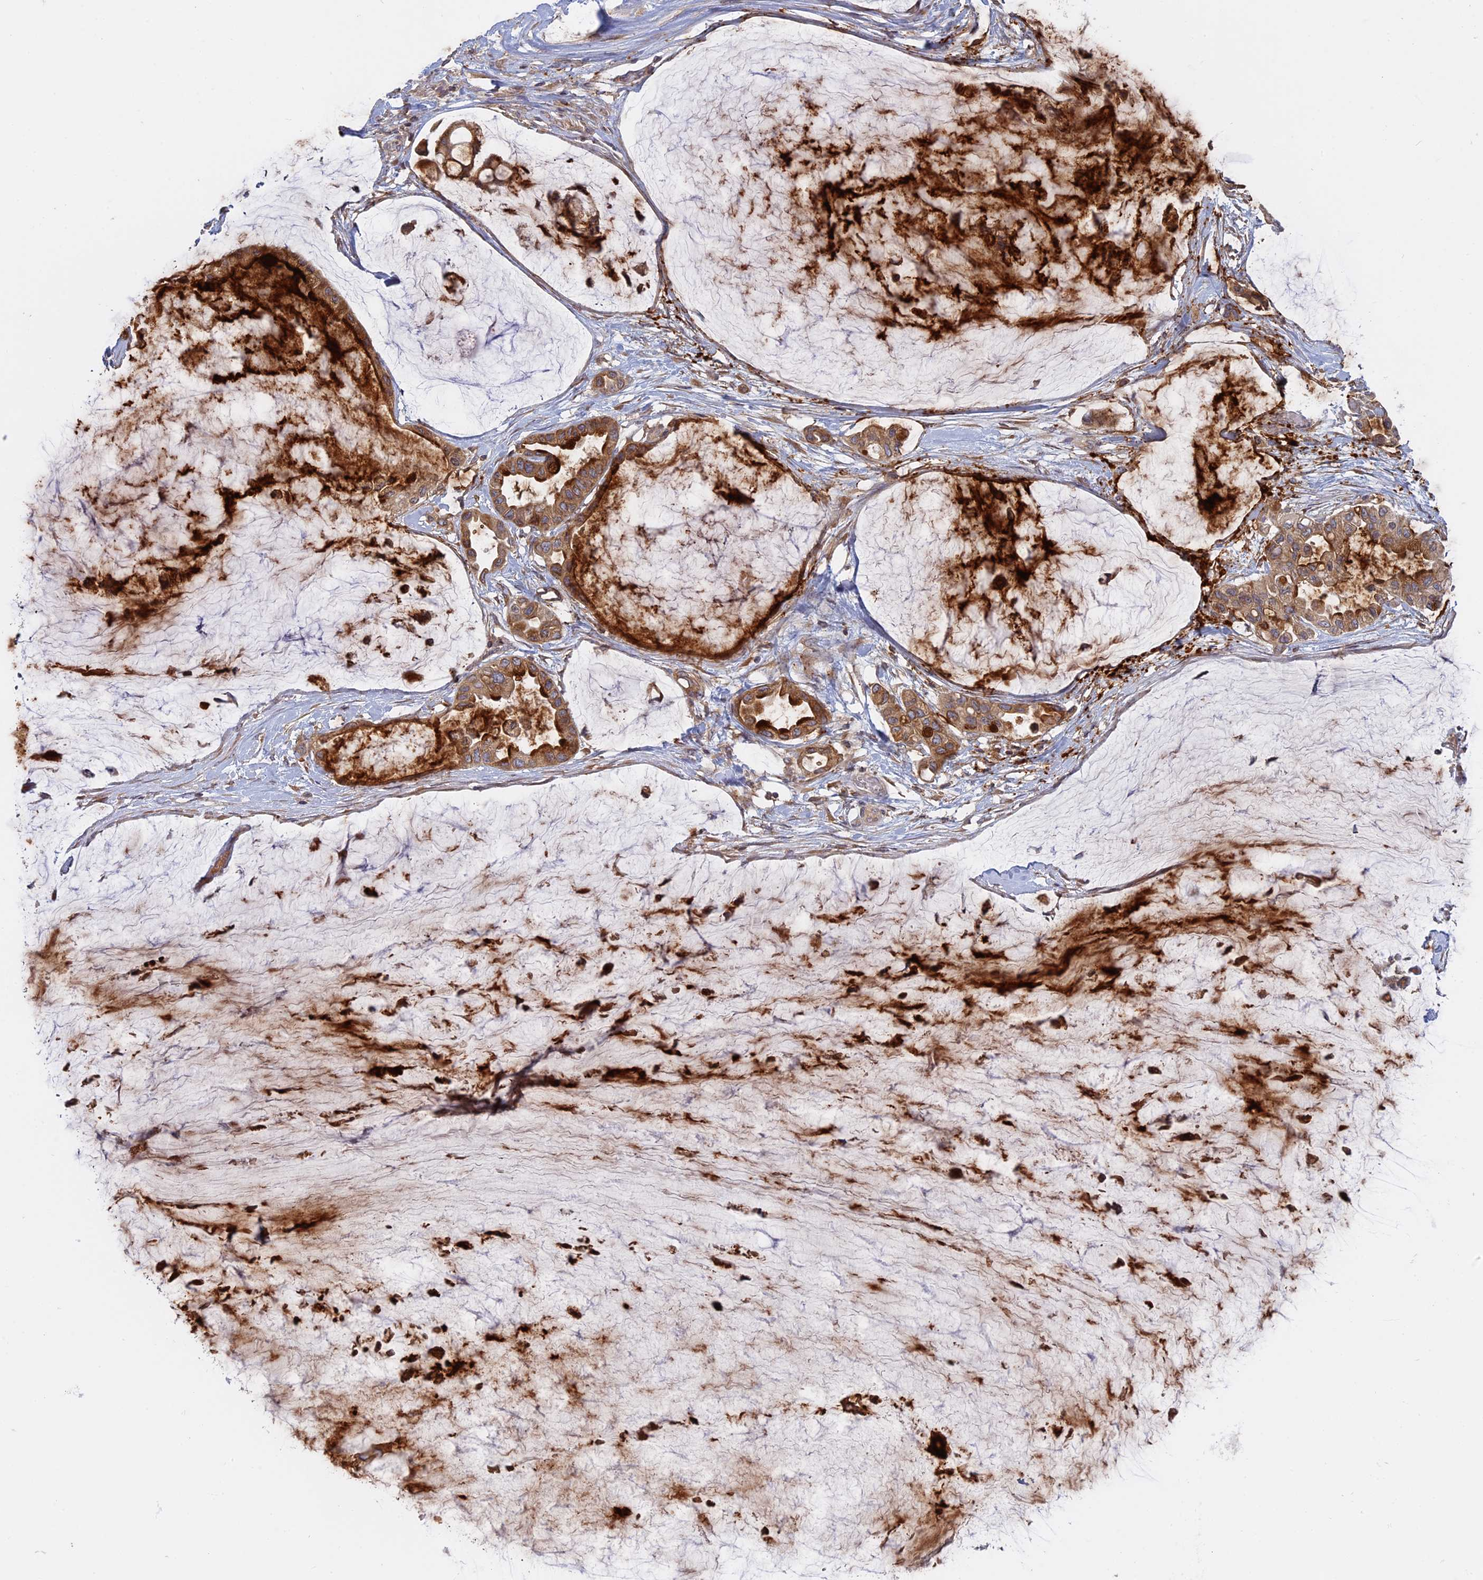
{"staining": {"intensity": "moderate", "quantity": ">75%", "location": "cytoplasmic/membranous"}, "tissue": "ovarian cancer", "cell_type": "Tumor cells", "image_type": "cancer", "snomed": [{"axis": "morphology", "description": "Cystadenocarcinoma, mucinous, NOS"}, {"axis": "topography", "description": "Ovary"}], "caption": "Immunohistochemical staining of human ovarian mucinous cystadenocarcinoma demonstrates medium levels of moderate cytoplasmic/membranous protein positivity in about >75% of tumor cells.", "gene": "TMEM208", "patient": {"sex": "female", "age": 39}}